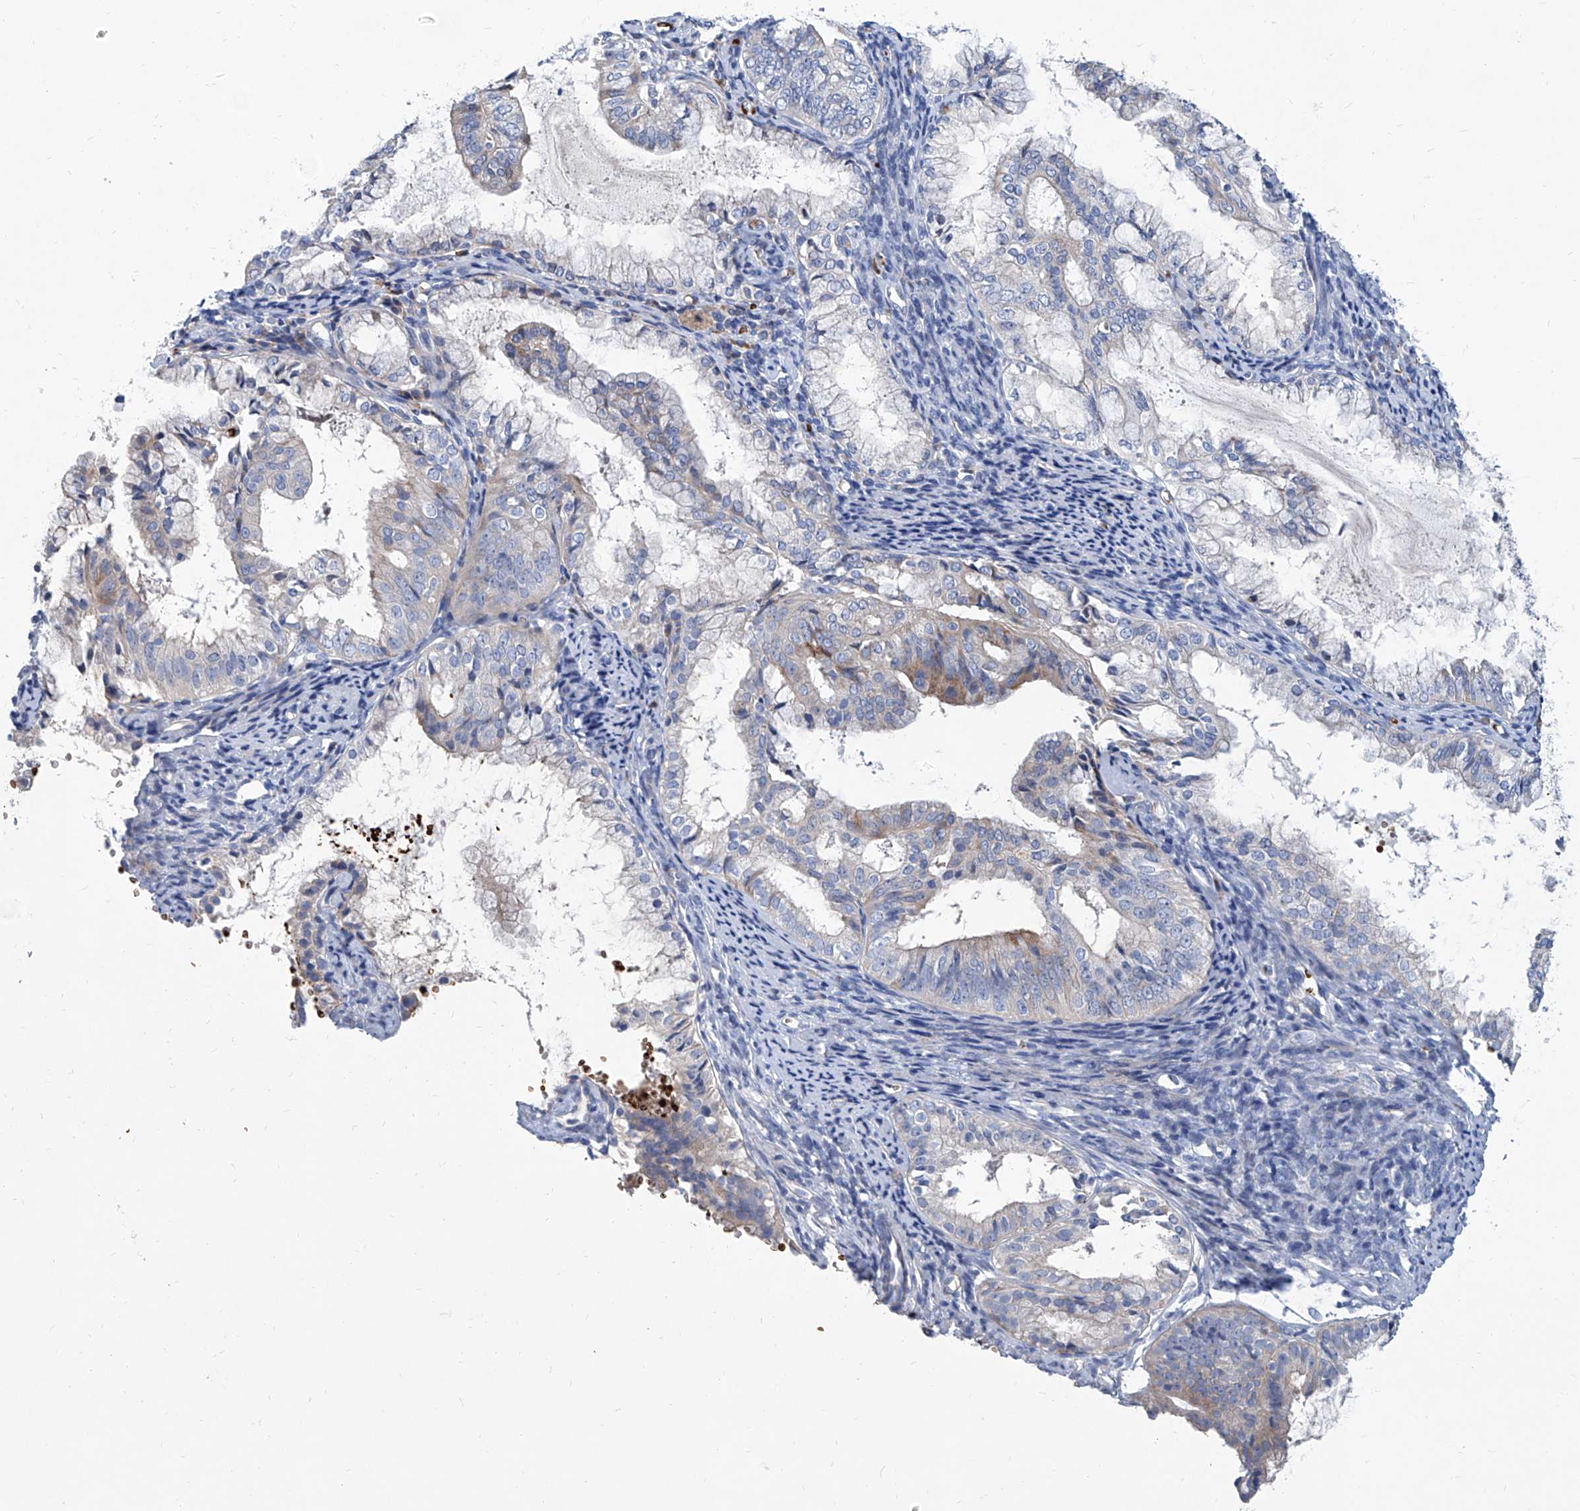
{"staining": {"intensity": "negative", "quantity": "none", "location": "none"}, "tissue": "endometrial cancer", "cell_type": "Tumor cells", "image_type": "cancer", "snomed": [{"axis": "morphology", "description": "Adenocarcinoma, NOS"}, {"axis": "topography", "description": "Endometrium"}], "caption": "Immunohistochemistry (IHC) image of human adenocarcinoma (endometrial) stained for a protein (brown), which displays no positivity in tumor cells.", "gene": "FPR2", "patient": {"sex": "female", "age": 63}}